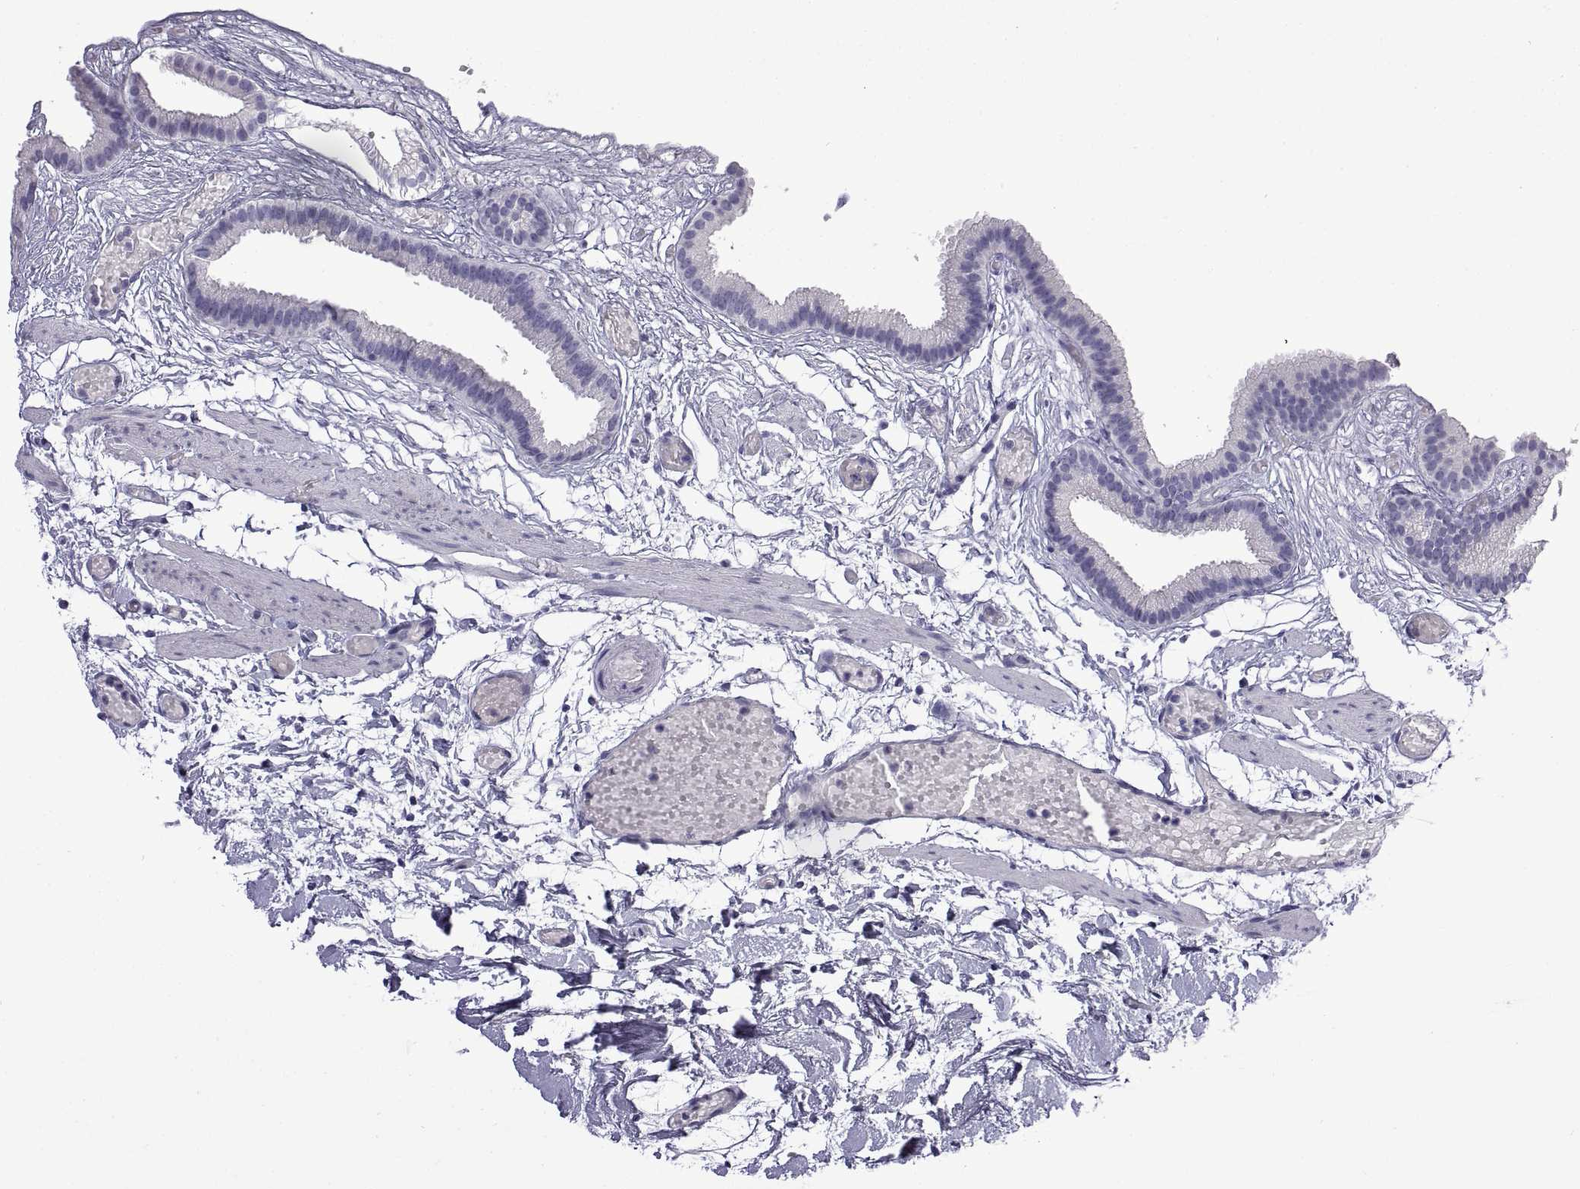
{"staining": {"intensity": "negative", "quantity": "none", "location": "none"}, "tissue": "gallbladder", "cell_type": "Glandular cells", "image_type": "normal", "snomed": [{"axis": "morphology", "description": "Normal tissue, NOS"}, {"axis": "topography", "description": "Gallbladder"}], "caption": "Glandular cells show no significant staining in unremarkable gallbladder.", "gene": "CRISP1", "patient": {"sex": "female", "age": 45}}